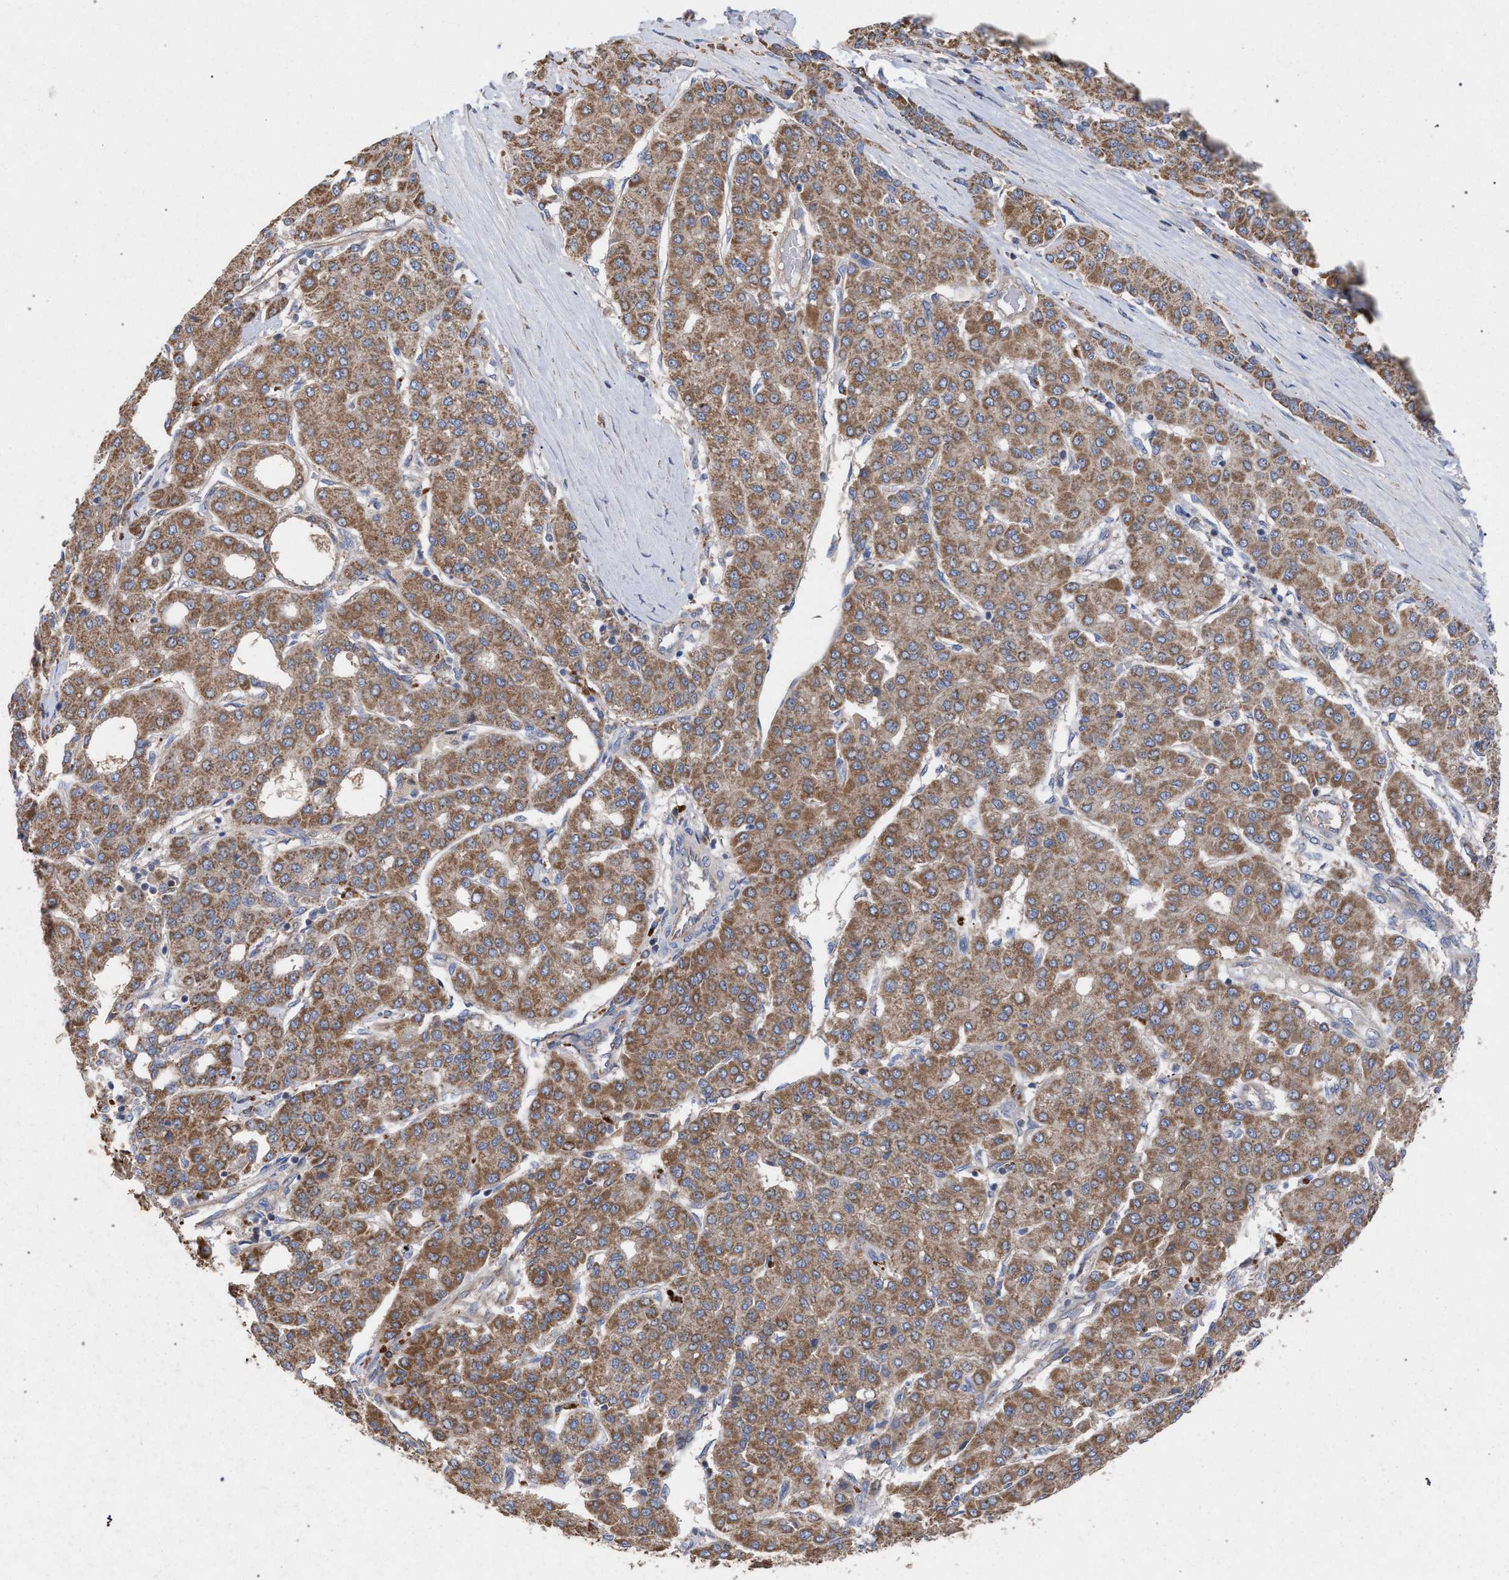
{"staining": {"intensity": "moderate", "quantity": ">75%", "location": "cytoplasmic/membranous"}, "tissue": "liver cancer", "cell_type": "Tumor cells", "image_type": "cancer", "snomed": [{"axis": "morphology", "description": "Carcinoma, Hepatocellular, NOS"}, {"axis": "topography", "description": "Liver"}], "caption": "Protein expression analysis of human liver cancer (hepatocellular carcinoma) reveals moderate cytoplasmic/membranous positivity in about >75% of tumor cells. The staining was performed using DAB, with brown indicating positive protein expression. Nuclei are stained blue with hematoxylin.", "gene": "BCL2L12", "patient": {"sex": "male", "age": 65}}